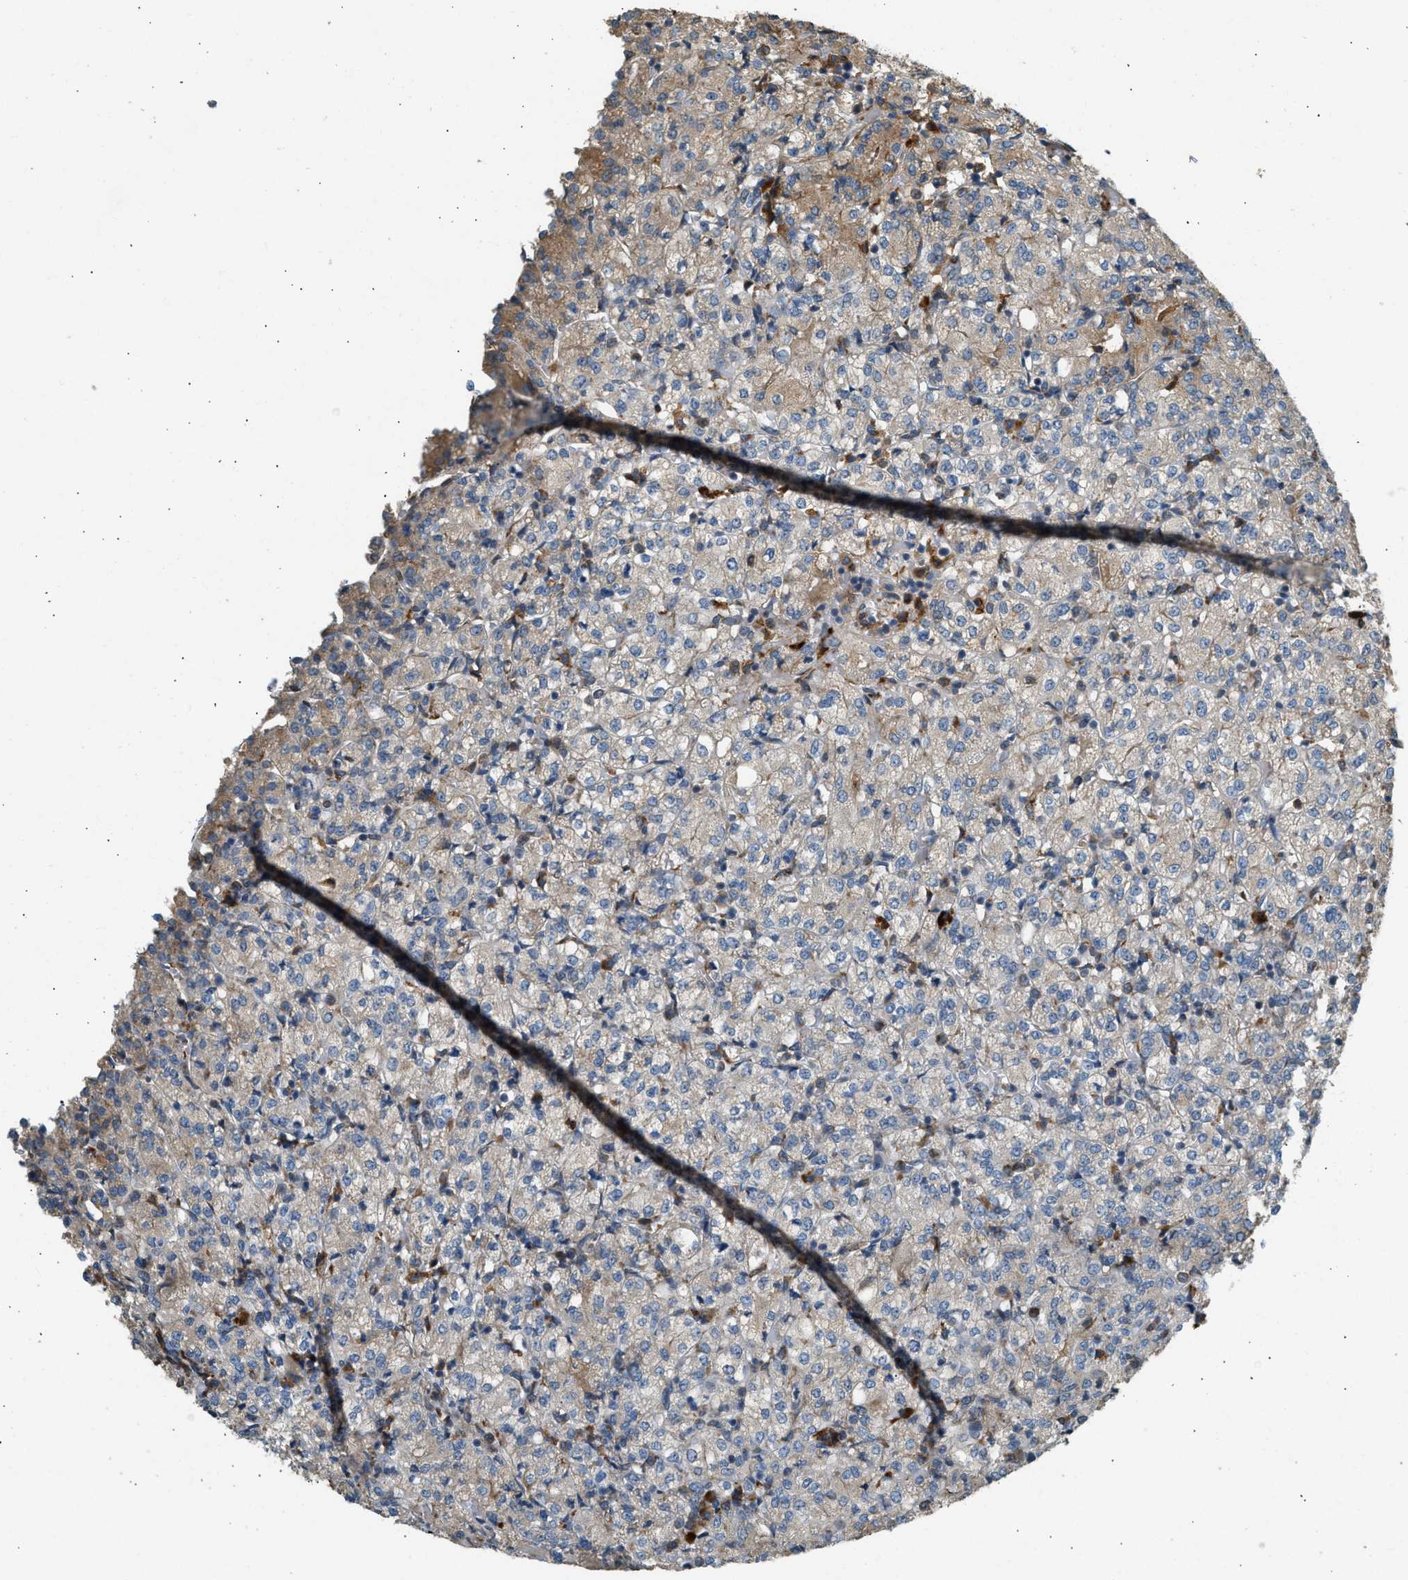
{"staining": {"intensity": "weak", "quantity": ">75%", "location": "cytoplasmic/membranous"}, "tissue": "renal cancer", "cell_type": "Tumor cells", "image_type": "cancer", "snomed": [{"axis": "morphology", "description": "Adenocarcinoma, NOS"}, {"axis": "topography", "description": "Kidney"}], "caption": "Renal adenocarcinoma stained with immunohistochemistry (IHC) exhibits weak cytoplasmic/membranous staining in approximately >75% of tumor cells. The staining was performed using DAB, with brown indicating positive protein expression. Nuclei are stained blue with hematoxylin.", "gene": "CTSB", "patient": {"sex": "male", "age": 77}}